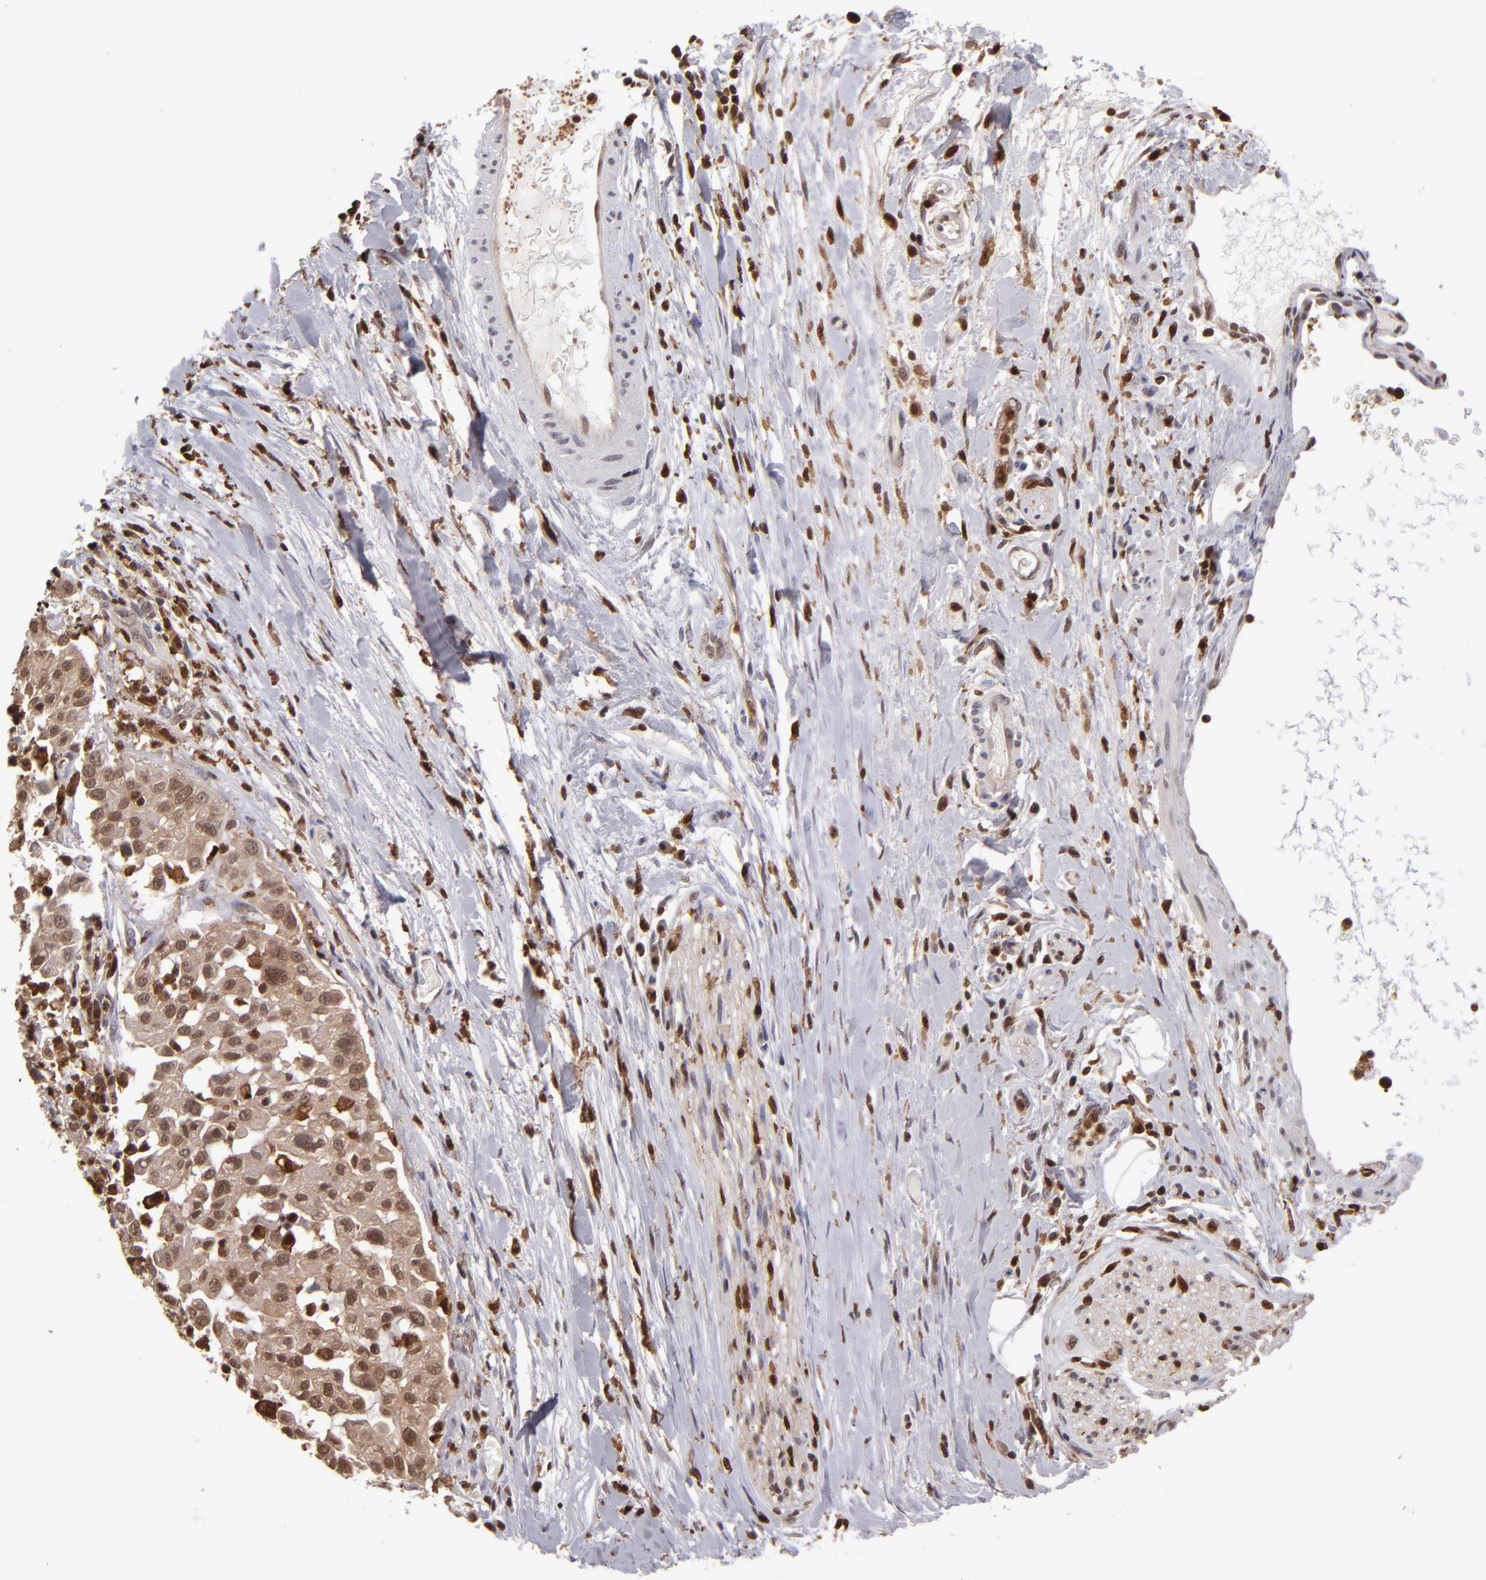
{"staining": {"intensity": "moderate", "quantity": ">75%", "location": "cytoplasmic/membranous,nuclear"}, "tissue": "pancreatic cancer", "cell_type": "Tumor cells", "image_type": "cancer", "snomed": [{"axis": "morphology", "description": "Adenocarcinoma, NOS"}, {"axis": "topography", "description": "Pancreas"}], "caption": "An image showing moderate cytoplasmic/membranous and nuclear expression in about >75% of tumor cells in adenocarcinoma (pancreatic), as visualized by brown immunohistochemical staining.", "gene": "GRB2", "patient": {"sex": "female", "age": 52}}